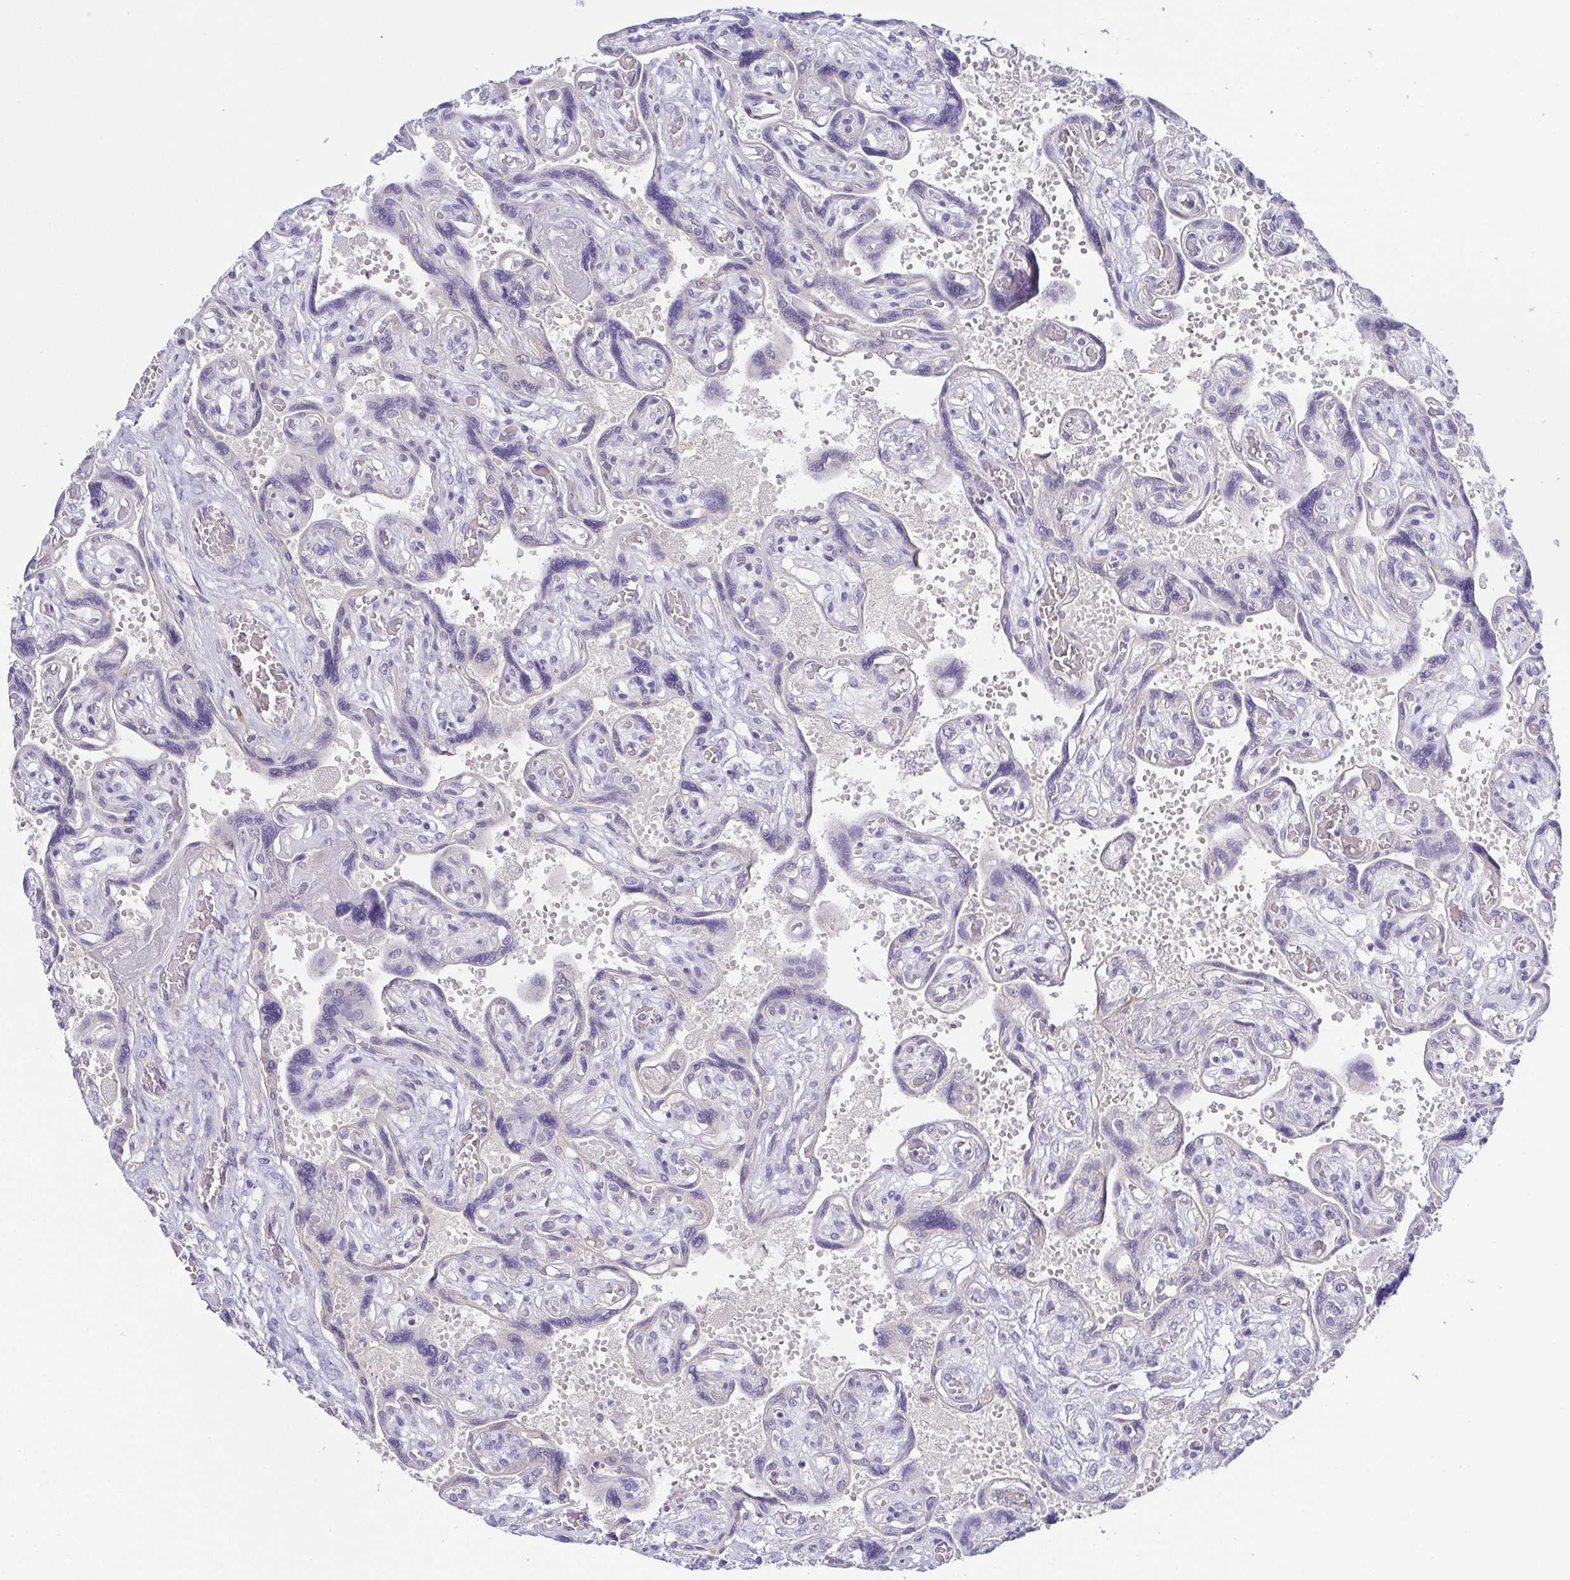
{"staining": {"intensity": "negative", "quantity": "none", "location": "none"}, "tissue": "placenta", "cell_type": "Decidual cells", "image_type": "normal", "snomed": [{"axis": "morphology", "description": "Normal tissue, NOS"}, {"axis": "topography", "description": "Placenta"}], "caption": "This is a image of immunohistochemistry staining of benign placenta, which shows no staining in decidual cells.", "gene": "RNASE7", "patient": {"sex": "female", "age": 32}}